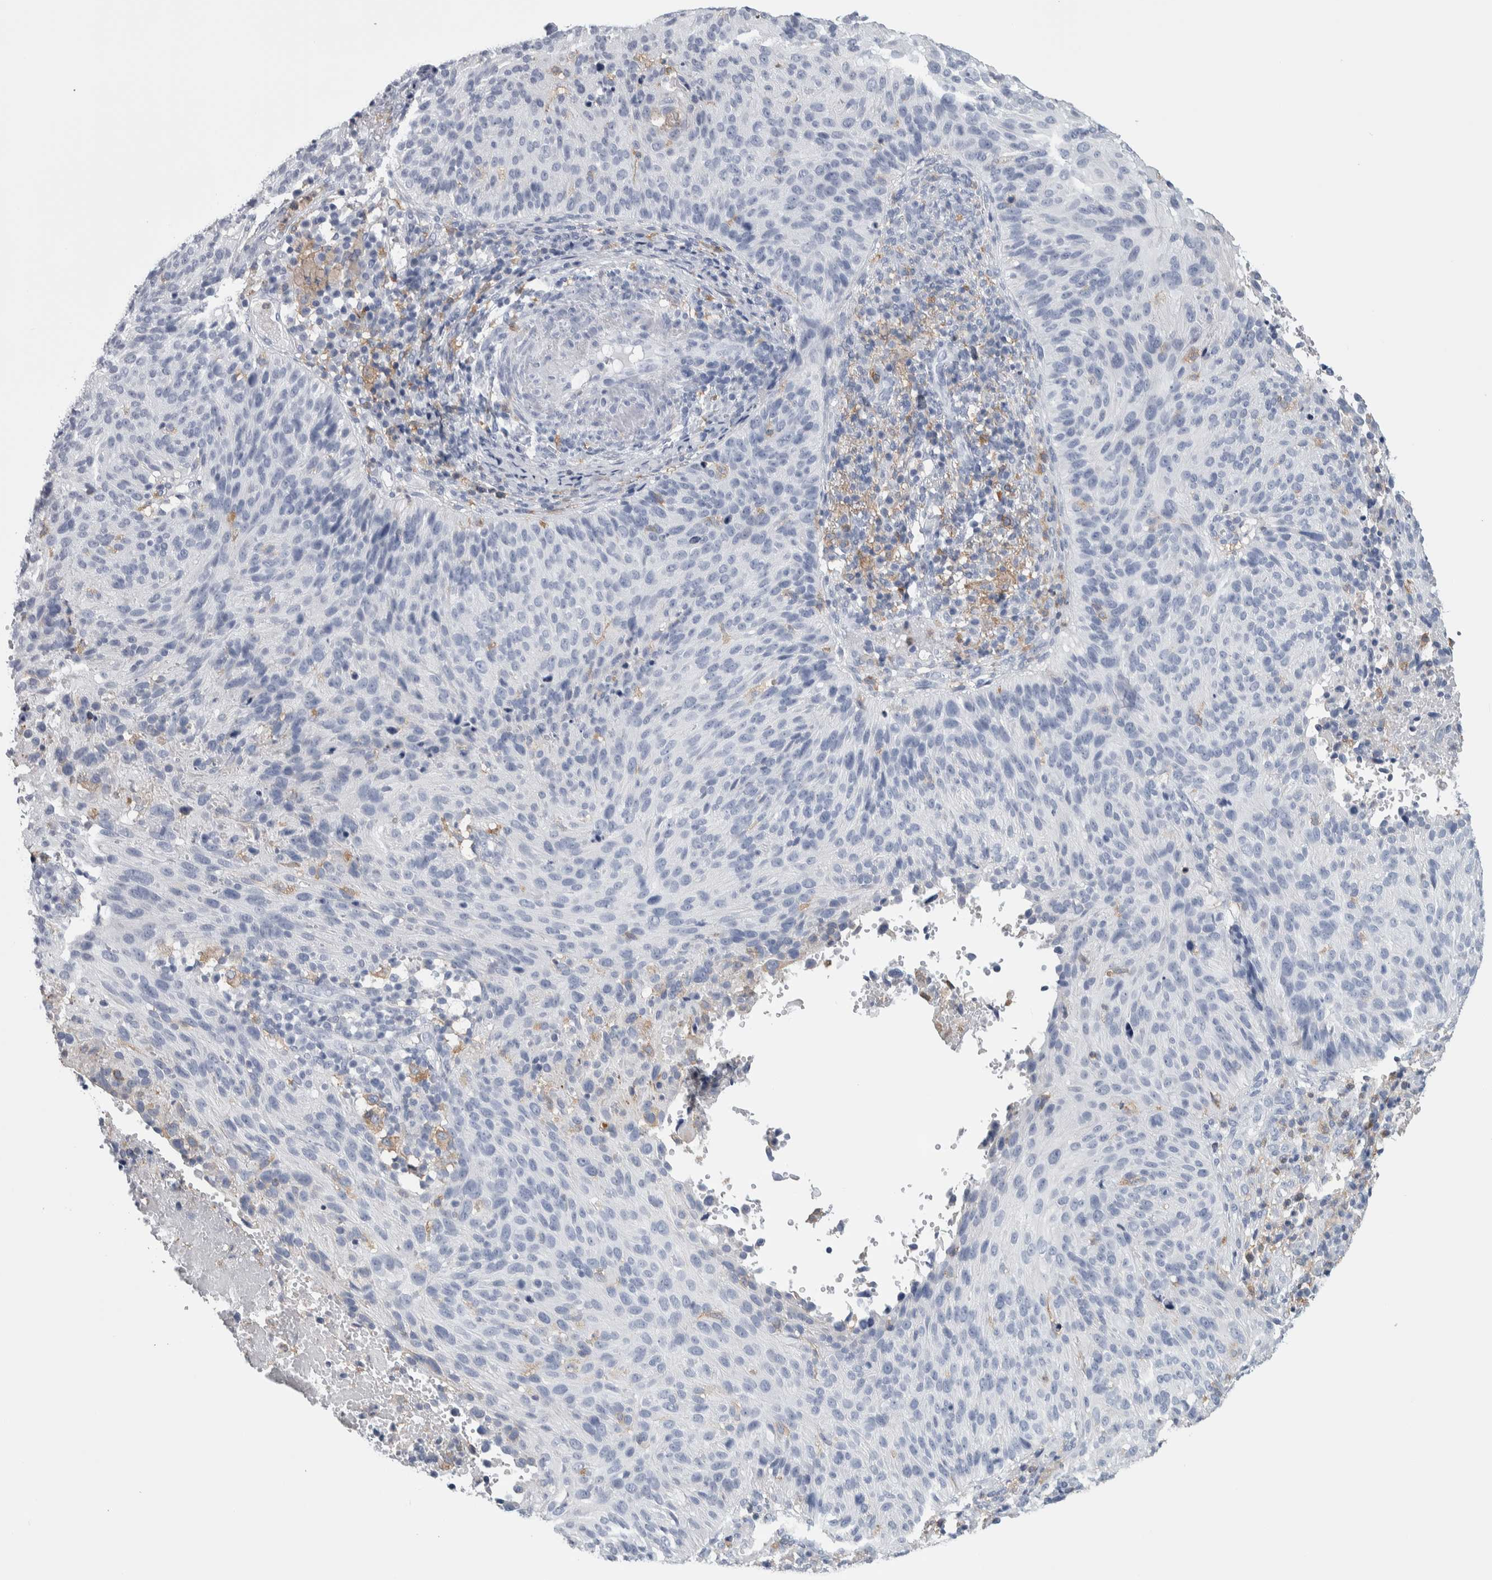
{"staining": {"intensity": "negative", "quantity": "none", "location": "none"}, "tissue": "cervical cancer", "cell_type": "Tumor cells", "image_type": "cancer", "snomed": [{"axis": "morphology", "description": "Squamous cell carcinoma, NOS"}, {"axis": "topography", "description": "Cervix"}], "caption": "IHC histopathology image of neoplastic tissue: human cervical cancer stained with DAB demonstrates no significant protein positivity in tumor cells.", "gene": "SKAP2", "patient": {"sex": "female", "age": 74}}